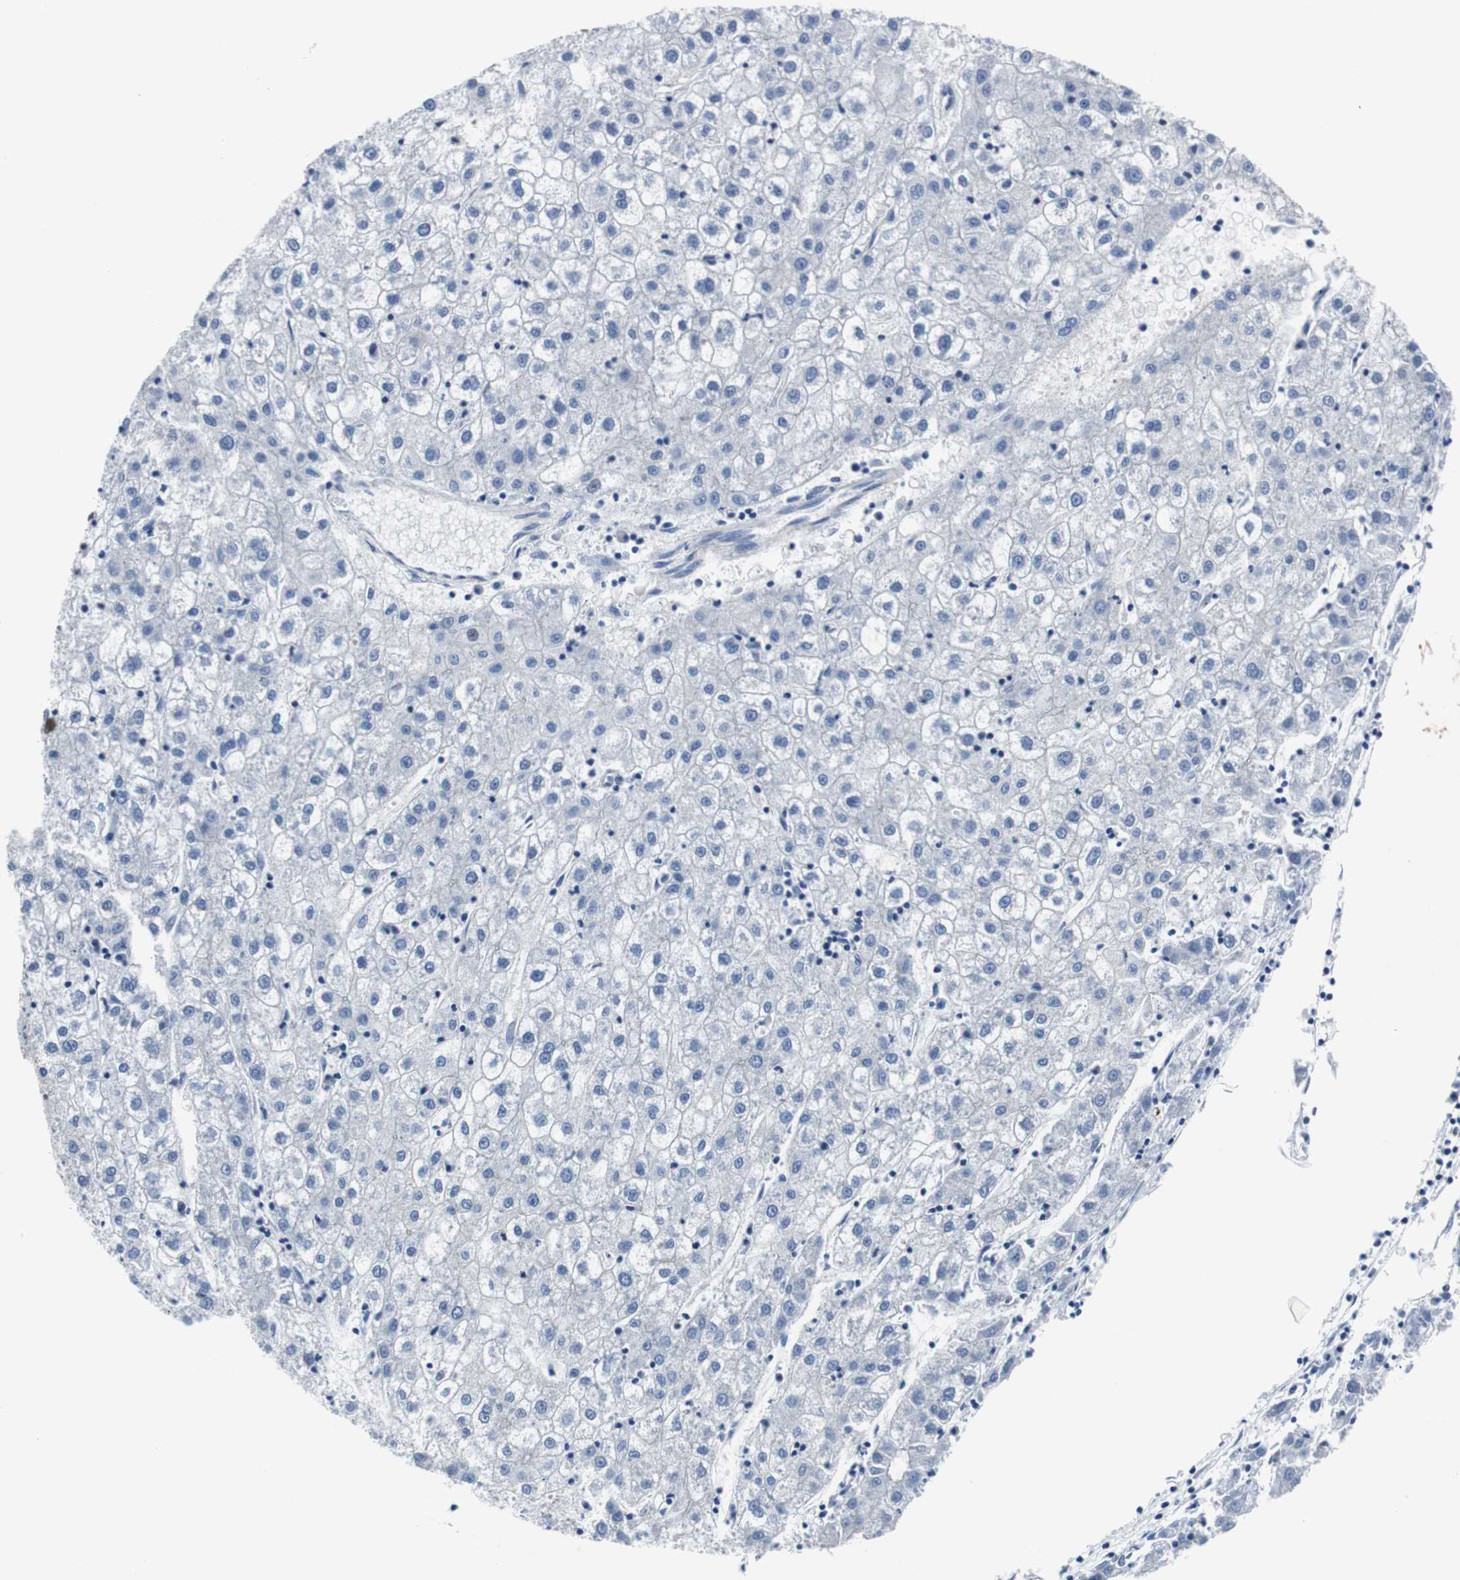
{"staining": {"intensity": "negative", "quantity": "none", "location": "none"}, "tissue": "liver cancer", "cell_type": "Tumor cells", "image_type": "cancer", "snomed": [{"axis": "morphology", "description": "Carcinoma, Hepatocellular, NOS"}, {"axis": "topography", "description": "Liver"}], "caption": "Histopathology image shows no protein expression in tumor cells of hepatocellular carcinoma (liver) tissue.", "gene": "BRAF", "patient": {"sex": "male", "age": 72}}